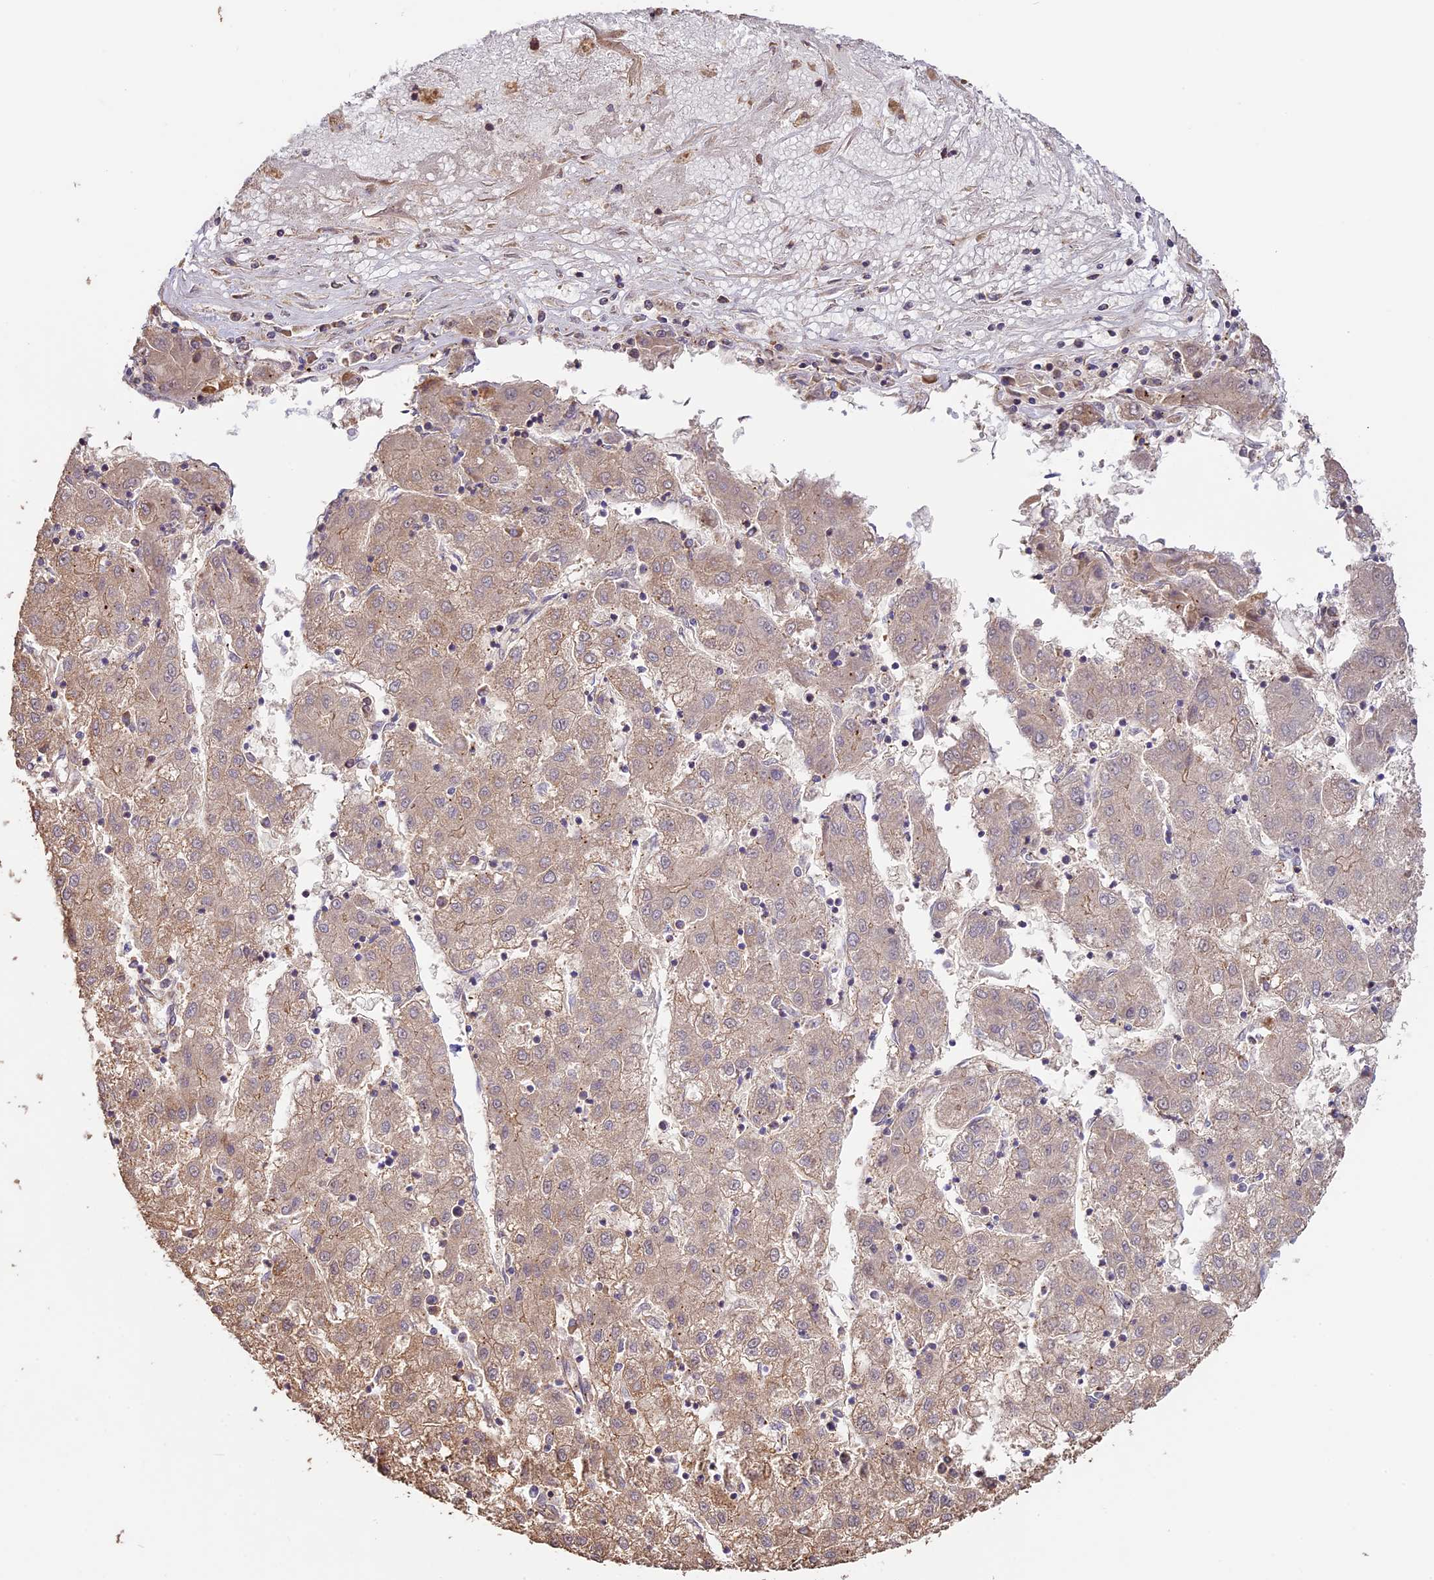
{"staining": {"intensity": "weak", "quantity": "25%-75%", "location": "cytoplasmic/membranous"}, "tissue": "liver cancer", "cell_type": "Tumor cells", "image_type": "cancer", "snomed": [{"axis": "morphology", "description": "Carcinoma, Hepatocellular, NOS"}, {"axis": "topography", "description": "Liver"}], "caption": "Liver hepatocellular carcinoma tissue displays weak cytoplasmic/membranous staining in approximately 25%-75% of tumor cells", "gene": "BCAS4", "patient": {"sex": "male", "age": 72}}